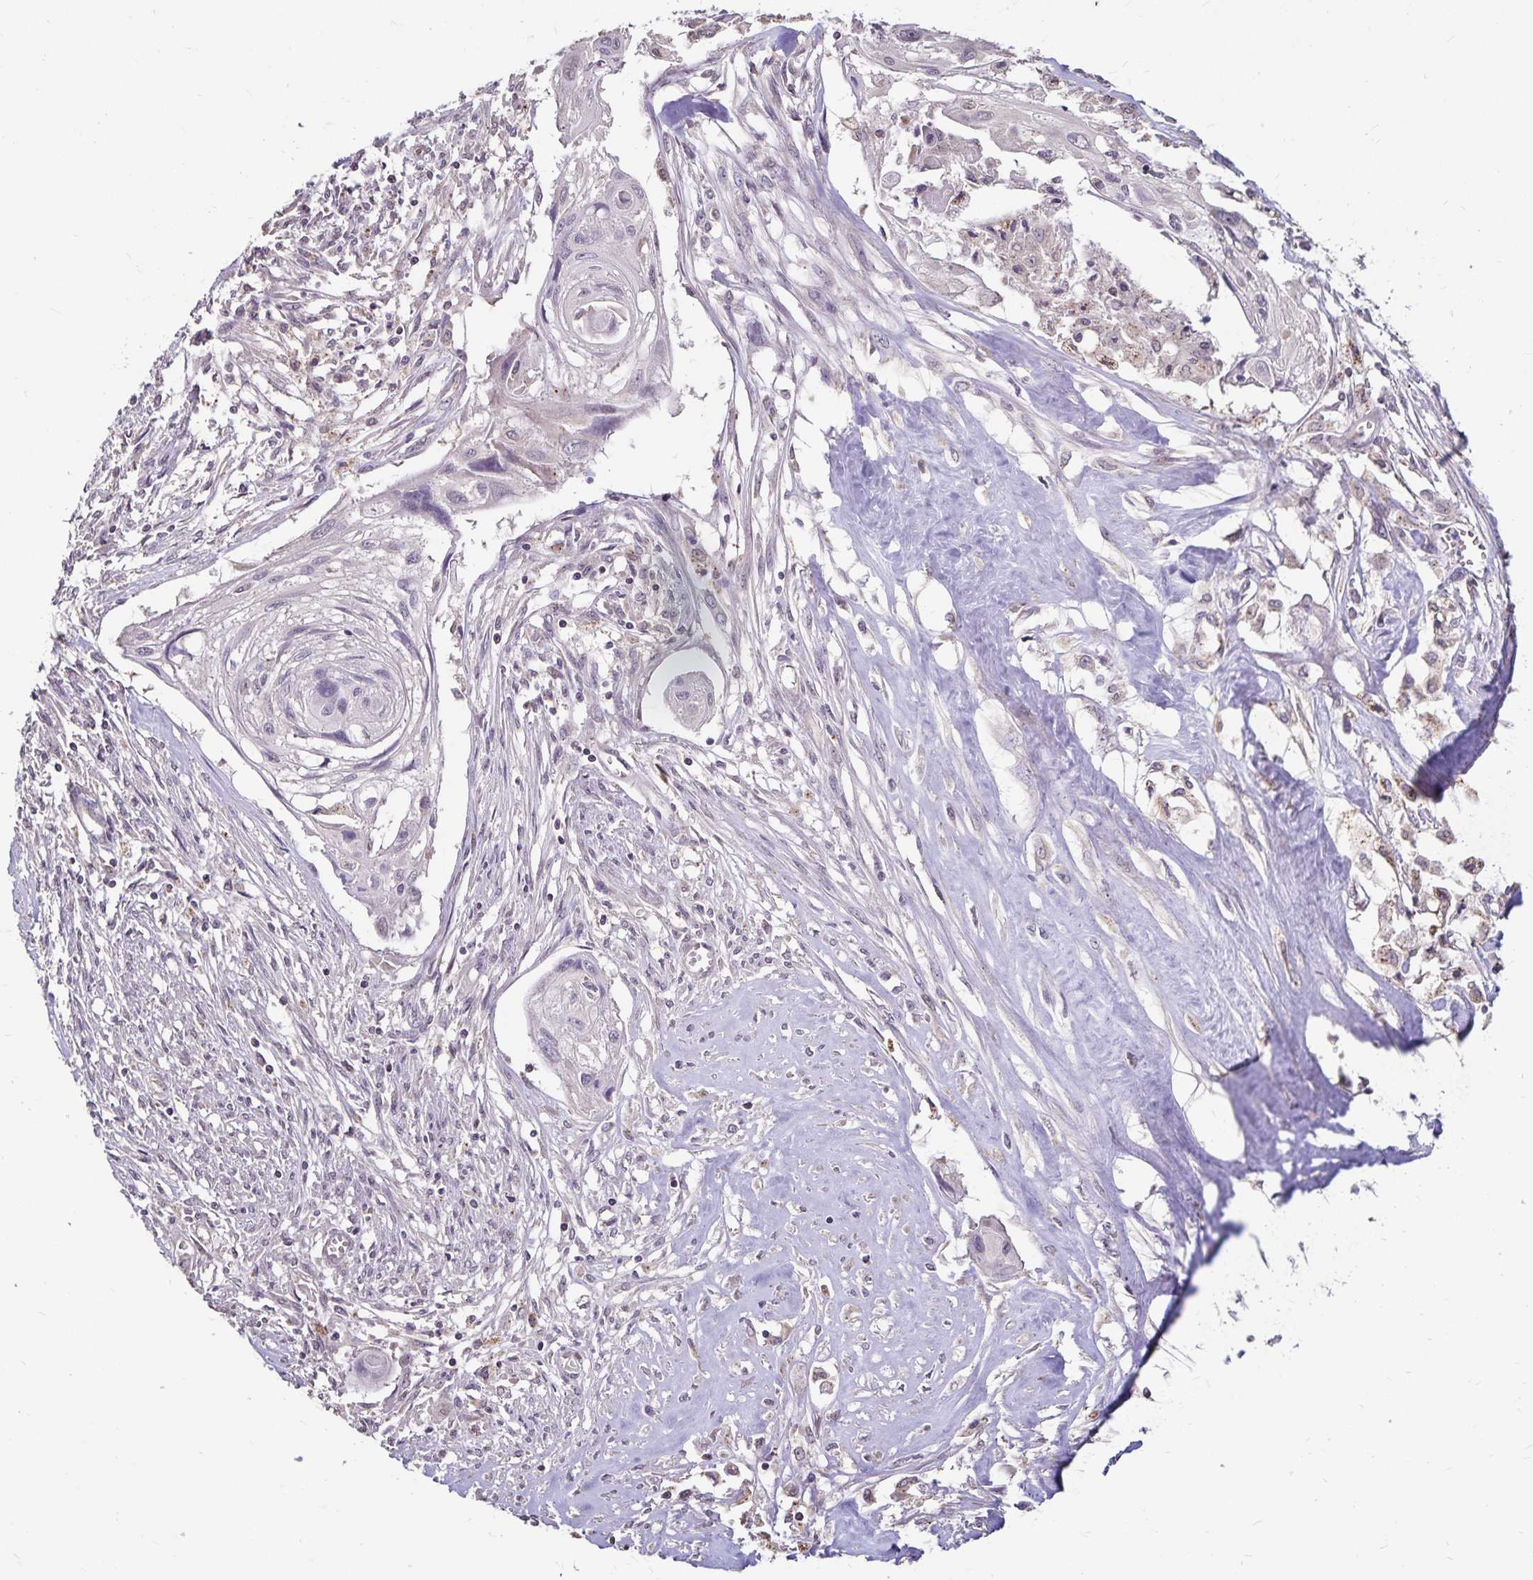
{"staining": {"intensity": "negative", "quantity": "none", "location": "none"}, "tissue": "cervical cancer", "cell_type": "Tumor cells", "image_type": "cancer", "snomed": [{"axis": "morphology", "description": "Squamous cell carcinoma, NOS"}, {"axis": "topography", "description": "Cervix"}], "caption": "This is an IHC histopathology image of cervical cancer (squamous cell carcinoma). There is no positivity in tumor cells.", "gene": "EMC10", "patient": {"sex": "female", "age": 49}}